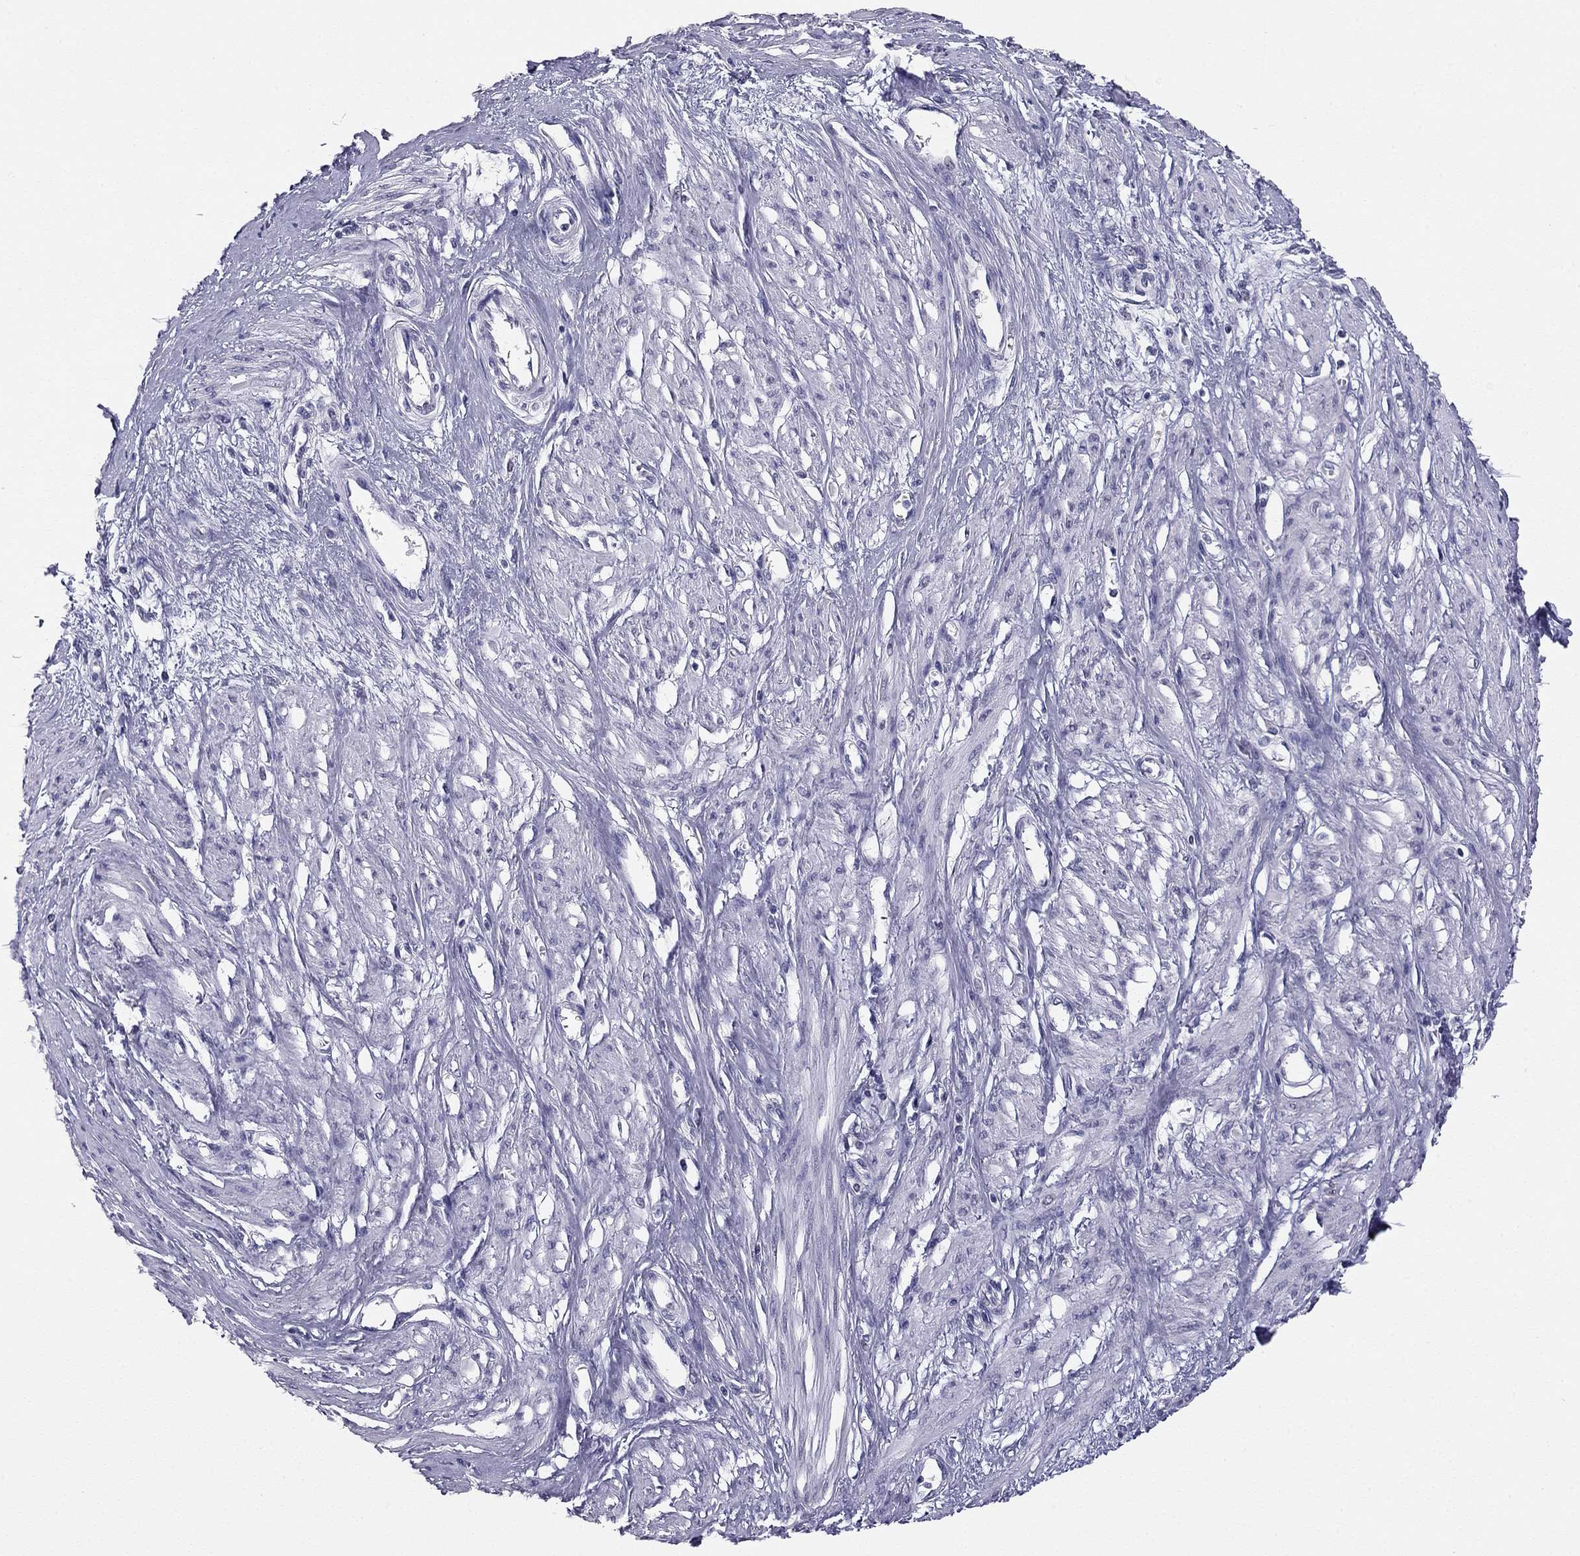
{"staining": {"intensity": "negative", "quantity": "none", "location": "none"}, "tissue": "smooth muscle", "cell_type": "Smooth muscle cells", "image_type": "normal", "snomed": [{"axis": "morphology", "description": "Normal tissue, NOS"}, {"axis": "topography", "description": "Smooth muscle"}, {"axis": "topography", "description": "Uterus"}], "caption": "This is an immunohistochemistry (IHC) histopathology image of unremarkable human smooth muscle. There is no positivity in smooth muscle cells.", "gene": "DOT1L", "patient": {"sex": "female", "age": 39}}